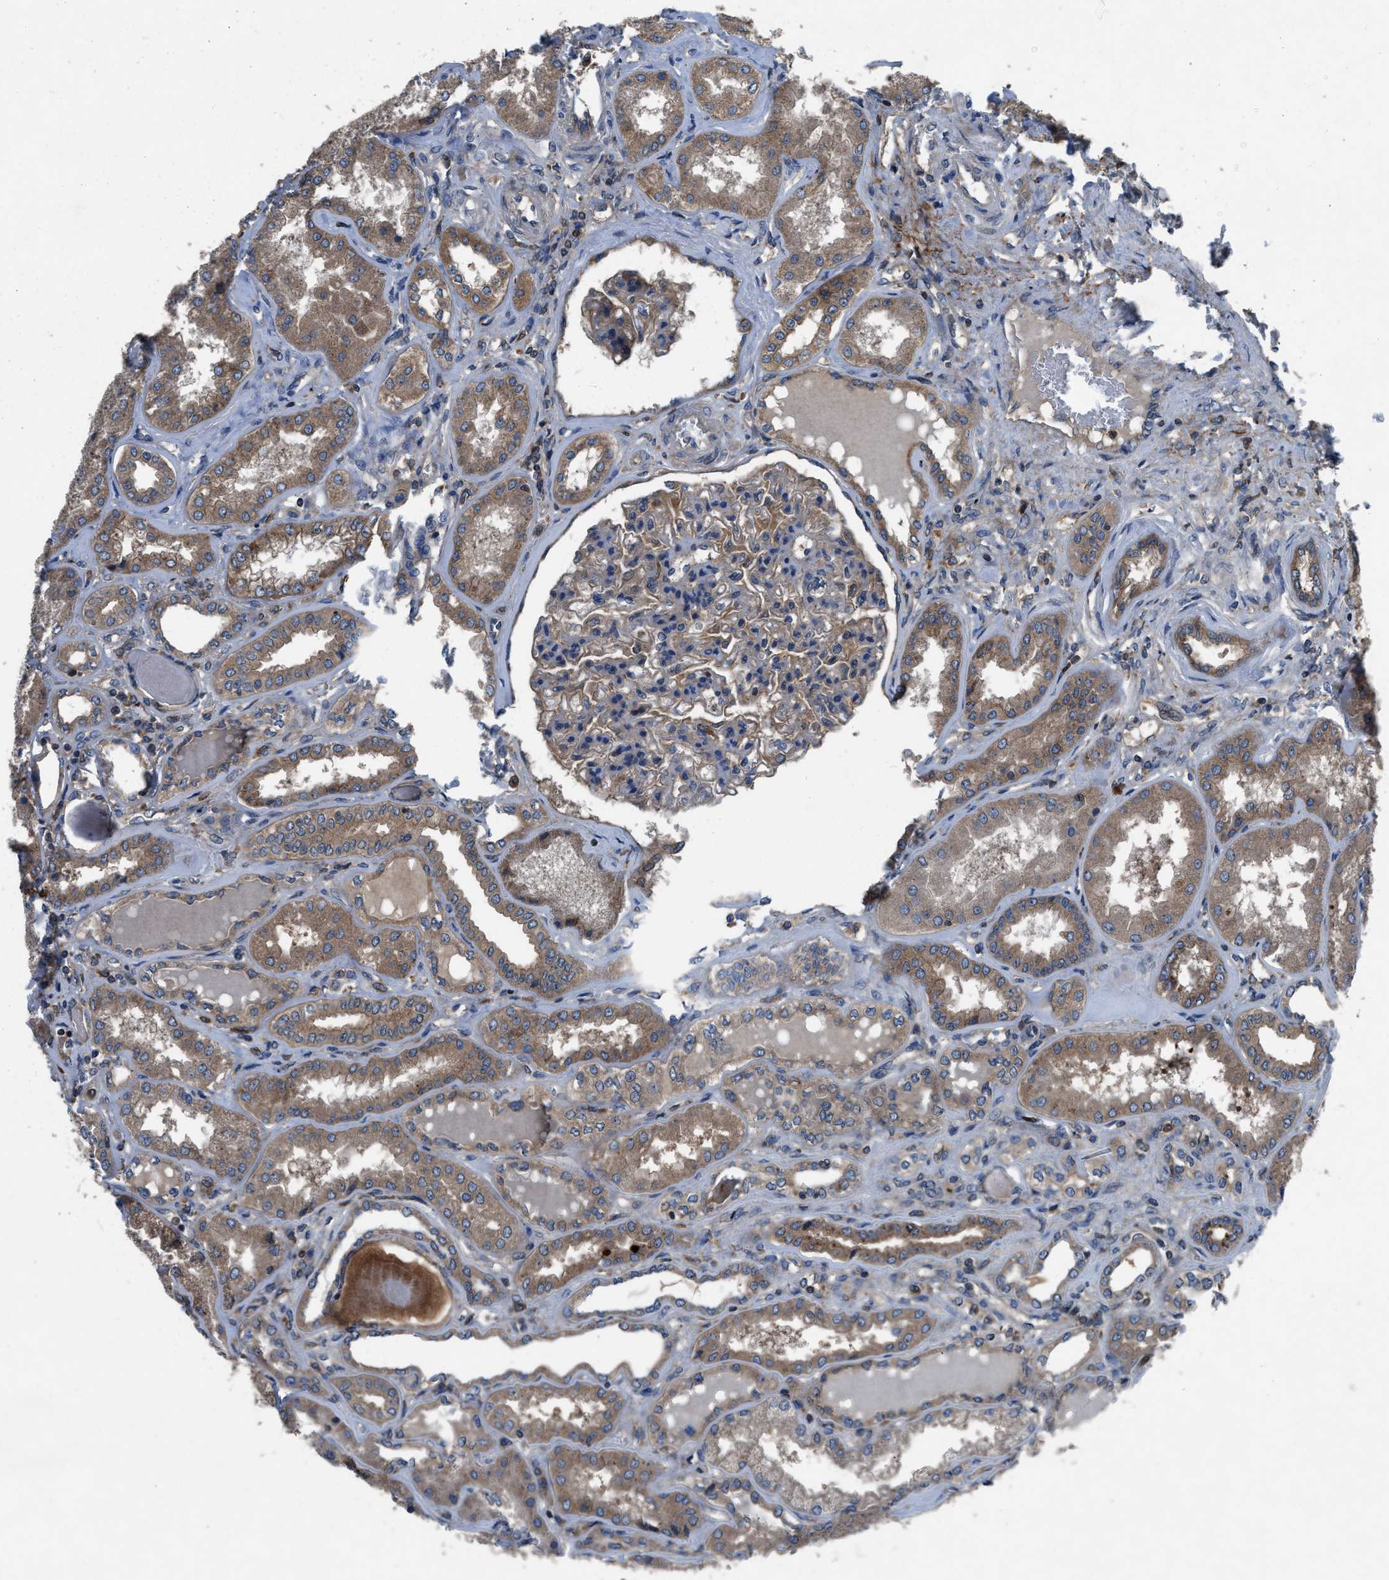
{"staining": {"intensity": "moderate", "quantity": "25%-75%", "location": "cytoplasmic/membranous"}, "tissue": "kidney", "cell_type": "Cells in glomeruli", "image_type": "normal", "snomed": [{"axis": "morphology", "description": "Normal tissue, NOS"}, {"axis": "topography", "description": "Kidney"}], "caption": "Moderate cytoplasmic/membranous protein staining is present in about 25%-75% of cells in glomeruli in kidney.", "gene": "USP25", "patient": {"sex": "female", "age": 56}}